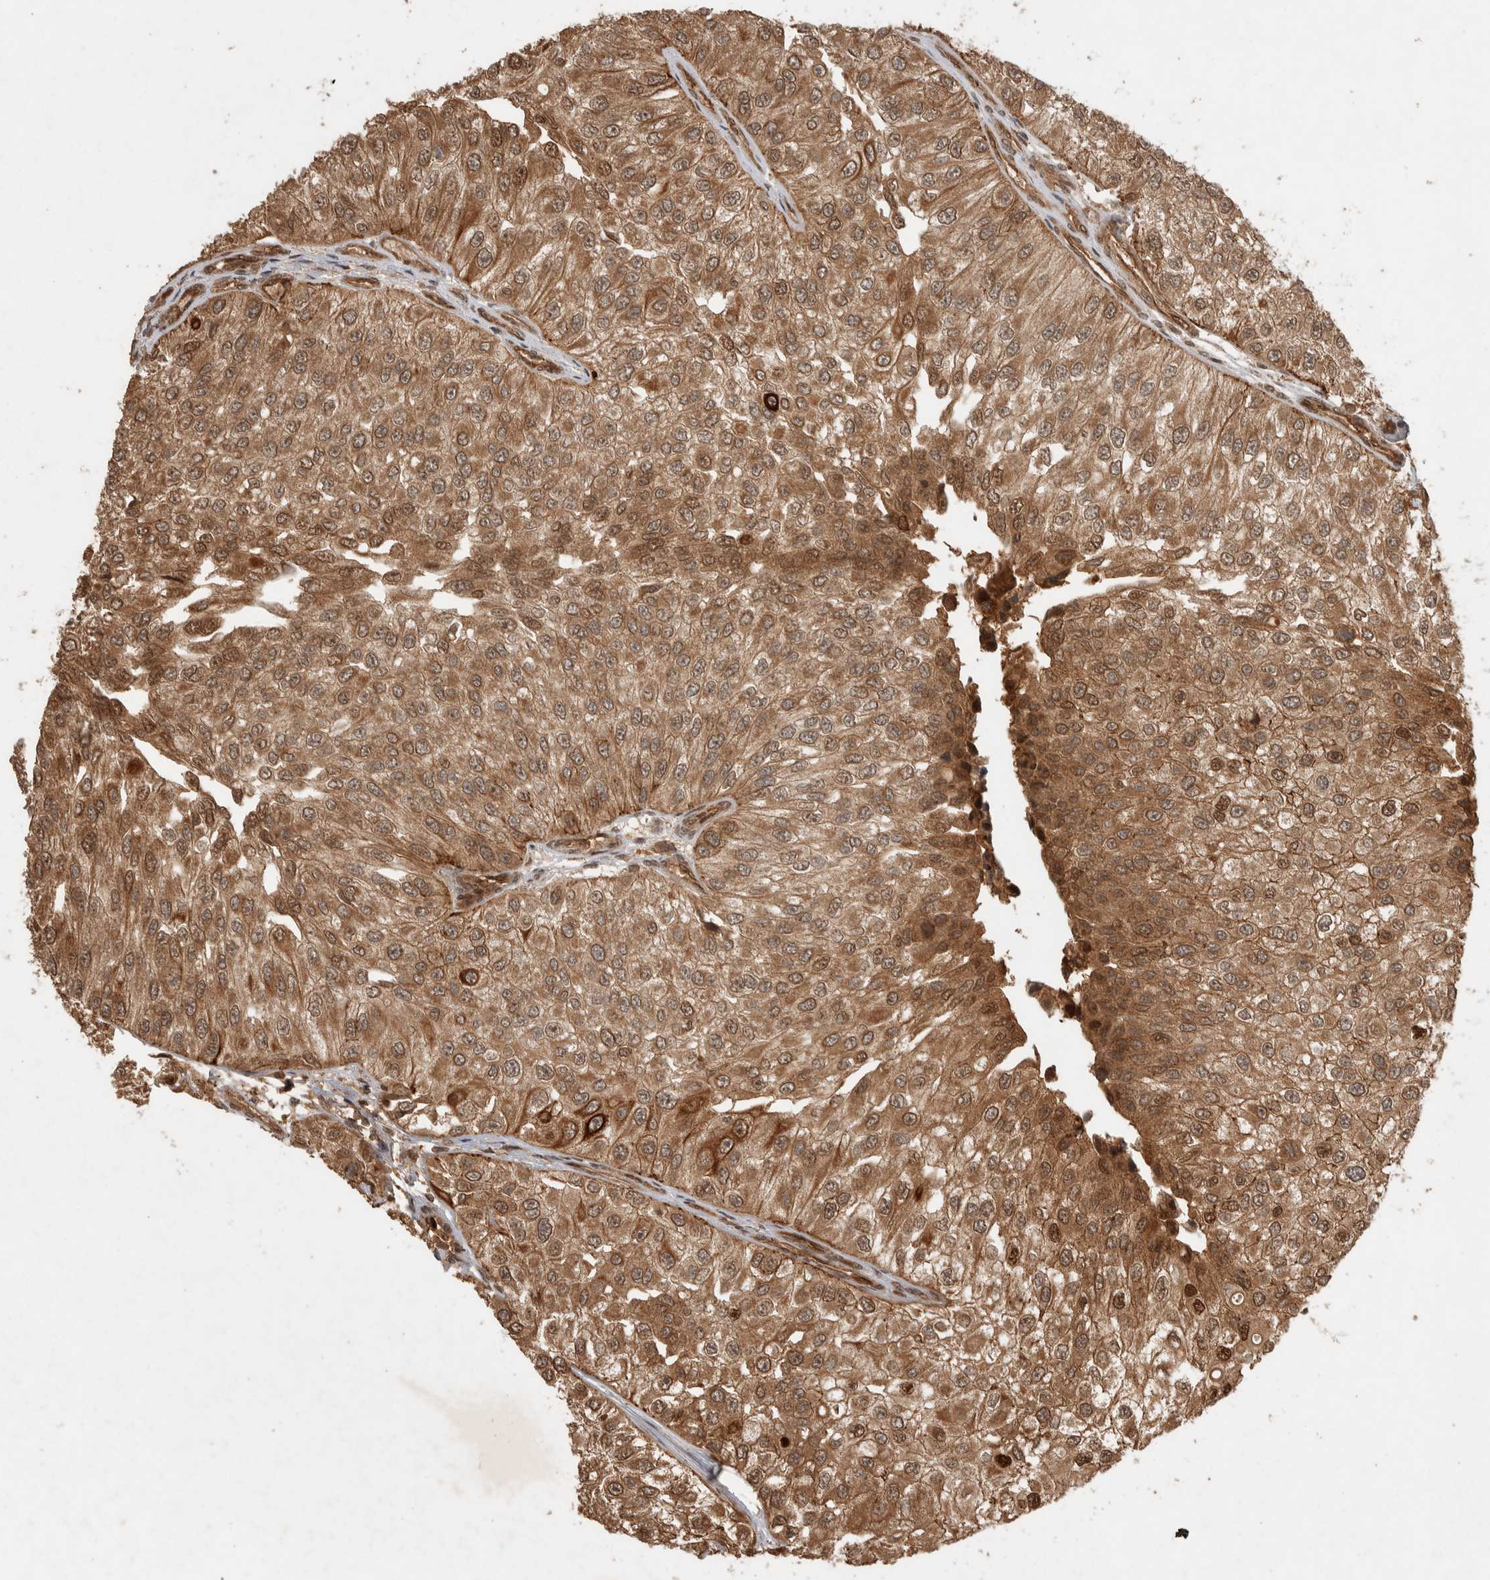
{"staining": {"intensity": "moderate", "quantity": ">75%", "location": "cytoplasmic/membranous"}, "tissue": "urothelial cancer", "cell_type": "Tumor cells", "image_type": "cancer", "snomed": [{"axis": "morphology", "description": "Urothelial carcinoma, High grade"}, {"axis": "topography", "description": "Kidney"}, {"axis": "topography", "description": "Urinary bladder"}], "caption": "The photomicrograph shows staining of urothelial cancer, revealing moderate cytoplasmic/membranous protein positivity (brown color) within tumor cells. (IHC, brightfield microscopy, high magnification).", "gene": "CNTROB", "patient": {"sex": "male", "age": 77}}